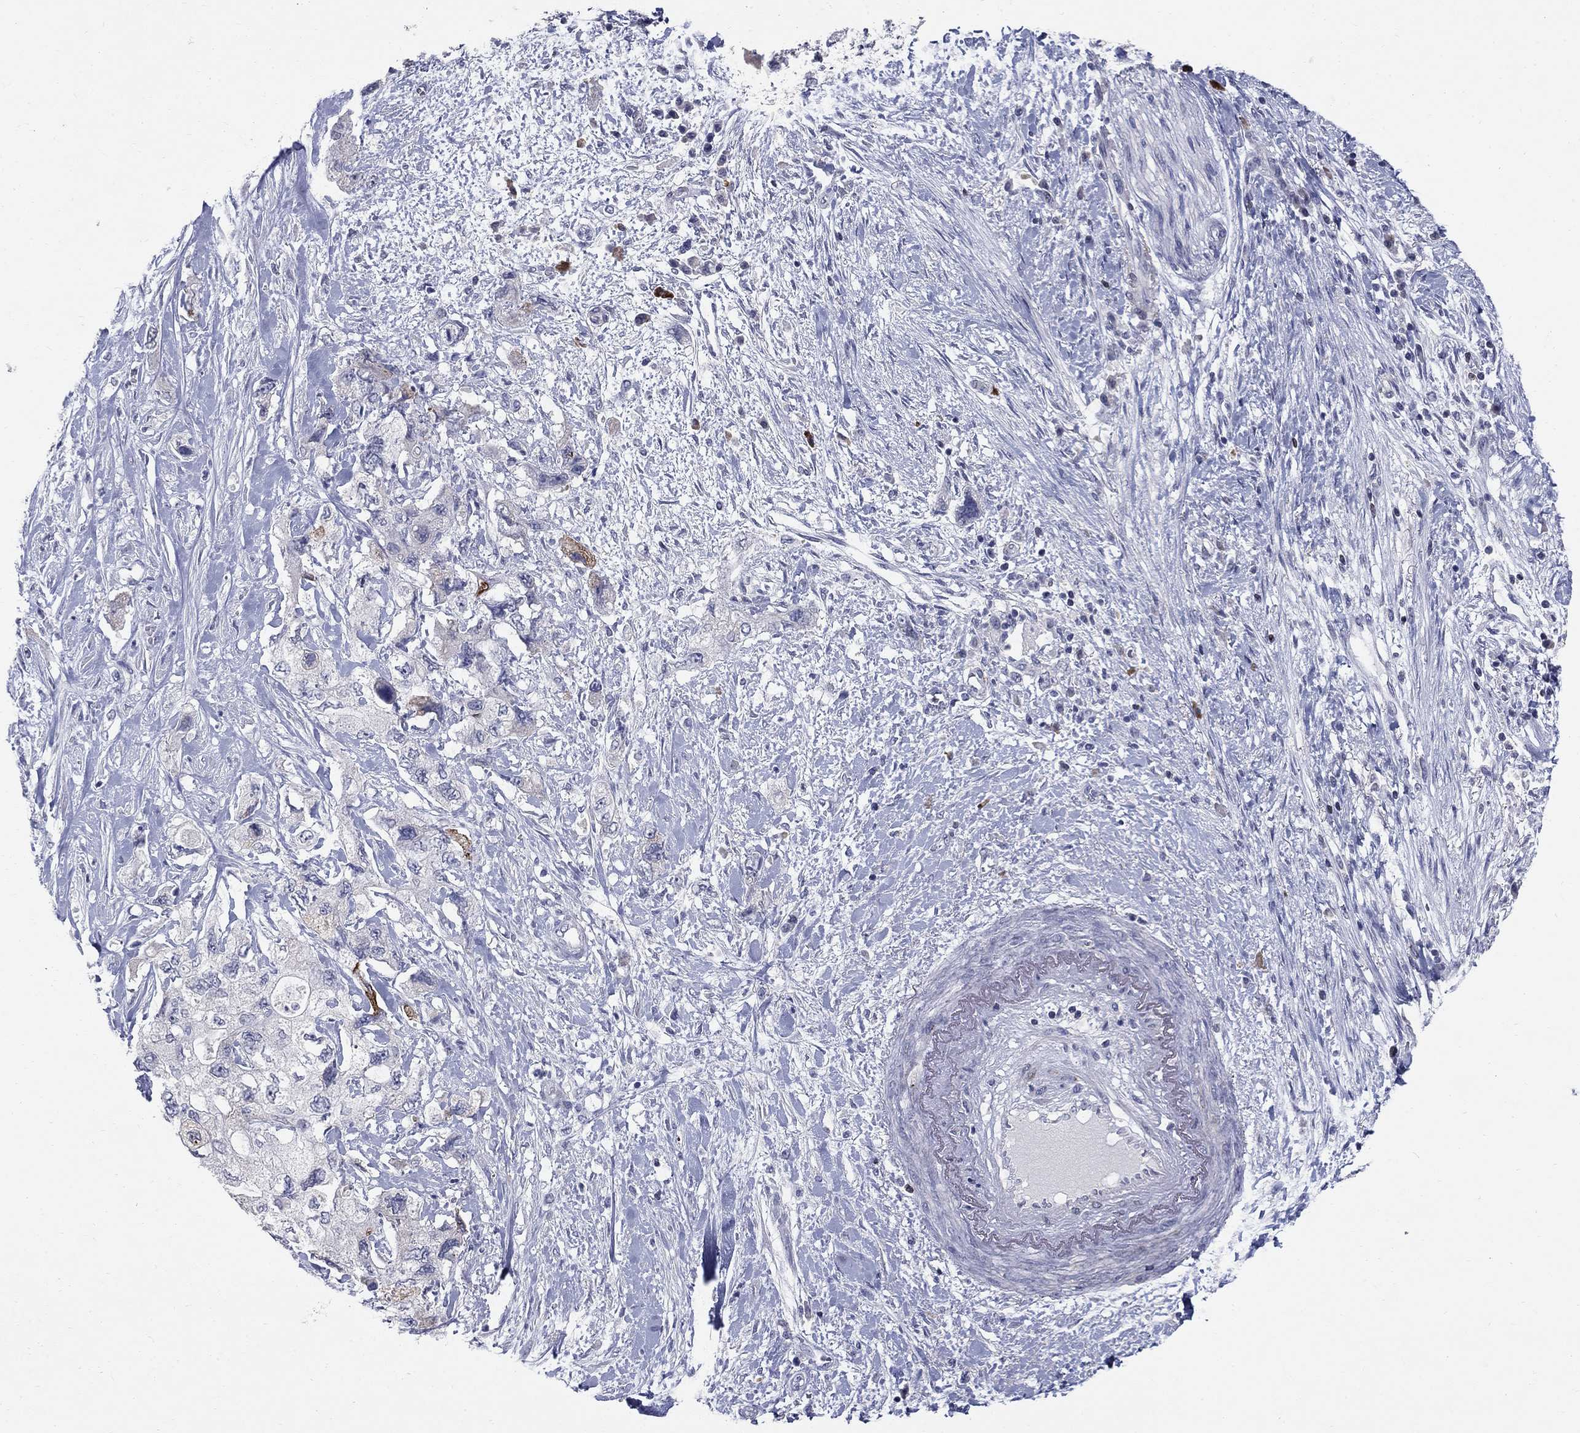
{"staining": {"intensity": "negative", "quantity": "none", "location": "none"}, "tissue": "pancreatic cancer", "cell_type": "Tumor cells", "image_type": "cancer", "snomed": [{"axis": "morphology", "description": "Adenocarcinoma, NOS"}, {"axis": "topography", "description": "Pancreas"}], "caption": "There is no significant expression in tumor cells of pancreatic cancer (adenocarcinoma).", "gene": "NTRK2", "patient": {"sex": "female", "age": 73}}